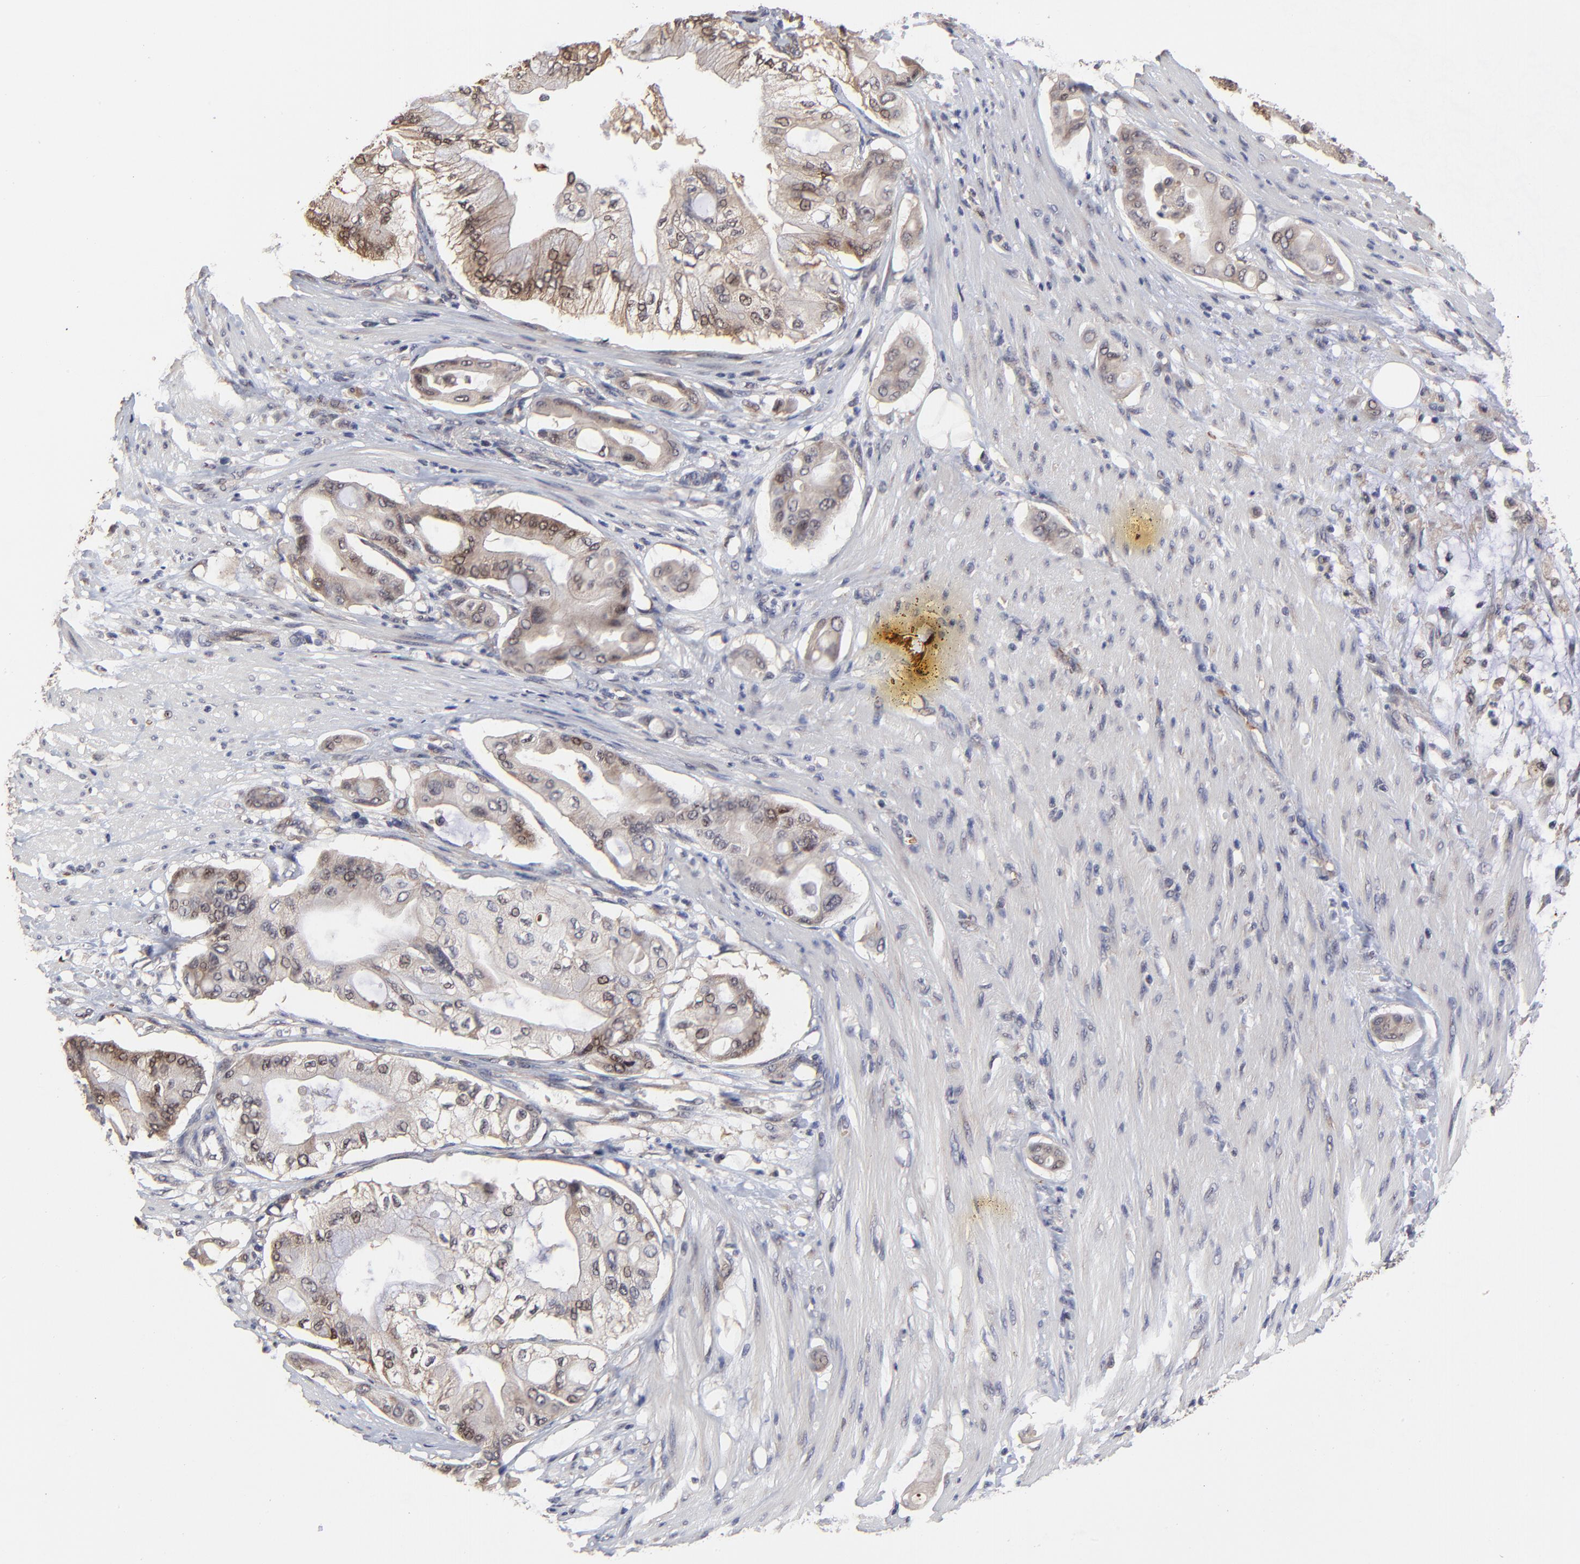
{"staining": {"intensity": "weak", "quantity": "25%-75%", "location": "cytoplasmic/membranous"}, "tissue": "pancreatic cancer", "cell_type": "Tumor cells", "image_type": "cancer", "snomed": [{"axis": "morphology", "description": "Adenocarcinoma, NOS"}, {"axis": "morphology", "description": "Adenocarcinoma, metastatic, NOS"}, {"axis": "topography", "description": "Lymph node"}, {"axis": "topography", "description": "Pancreas"}, {"axis": "topography", "description": "Duodenum"}], "caption": "Adenocarcinoma (pancreatic) stained with DAB IHC shows low levels of weak cytoplasmic/membranous staining in about 25%-75% of tumor cells. The staining was performed using DAB to visualize the protein expression in brown, while the nuclei were stained in blue with hematoxylin (Magnification: 20x).", "gene": "FRMD8", "patient": {"sex": "female", "age": 64}}